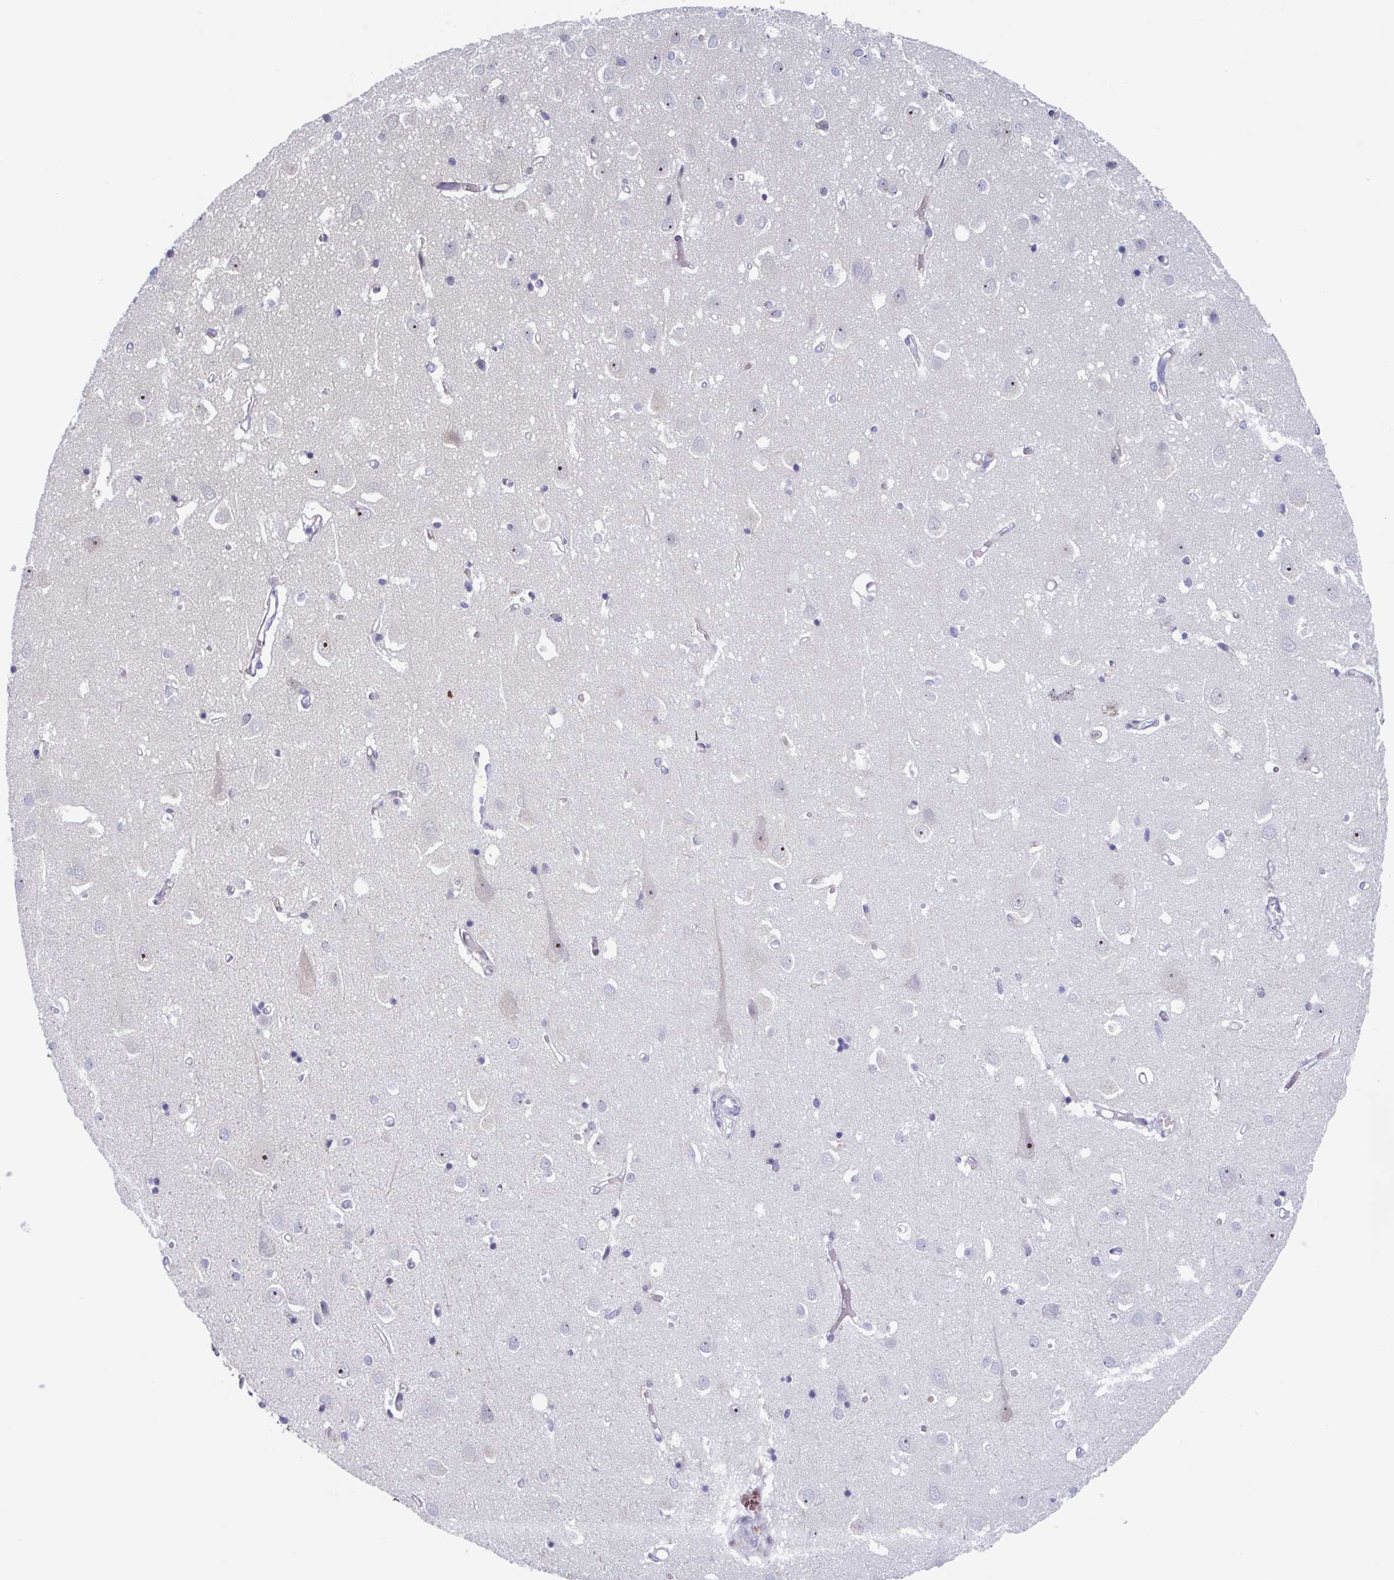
{"staining": {"intensity": "negative", "quantity": "none", "location": "none"}, "tissue": "cerebral cortex", "cell_type": "Endothelial cells", "image_type": "normal", "snomed": [{"axis": "morphology", "description": "Normal tissue, NOS"}, {"axis": "topography", "description": "Cerebral cortex"}], "caption": "The image exhibits no significant expression in endothelial cells of cerebral cortex. (DAB (3,3'-diaminobenzidine) immunohistochemistry (IHC), high magnification).", "gene": "DUXA", "patient": {"sex": "male", "age": 70}}